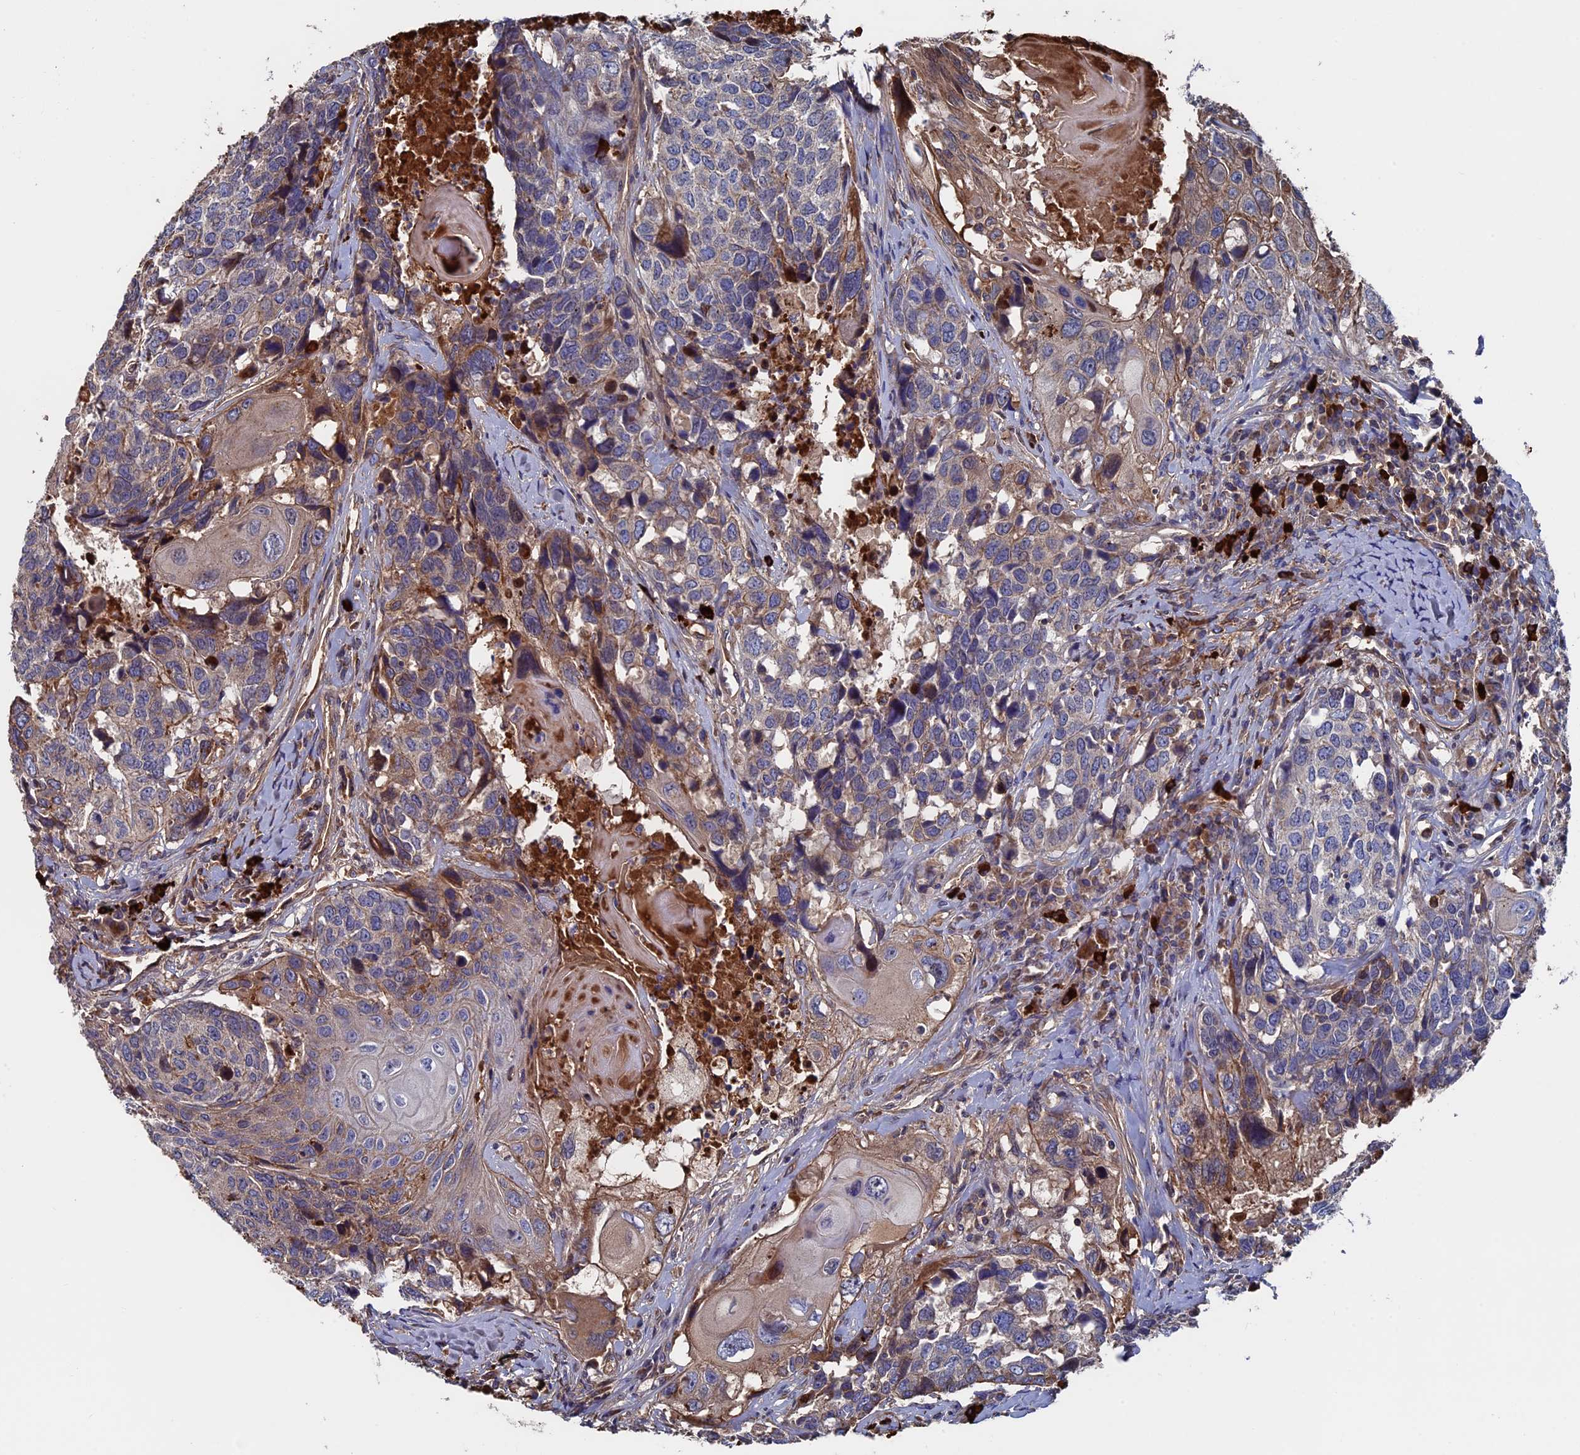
{"staining": {"intensity": "weak", "quantity": "<25%", "location": "cytoplasmic/membranous"}, "tissue": "head and neck cancer", "cell_type": "Tumor cells", "image_type": "cancer", "snomed": [{"axis": "morphology", "description": "Squamous cell carcinoma, NOS"}, {"axis": "topography", "description": "Head-Neck"}], "caption": "There is no significant staining in tumor cells of head and neck squamous cell carcinoma.", "gene": "RPUSD1", "patient": {"sex": "male", "age": 66}}